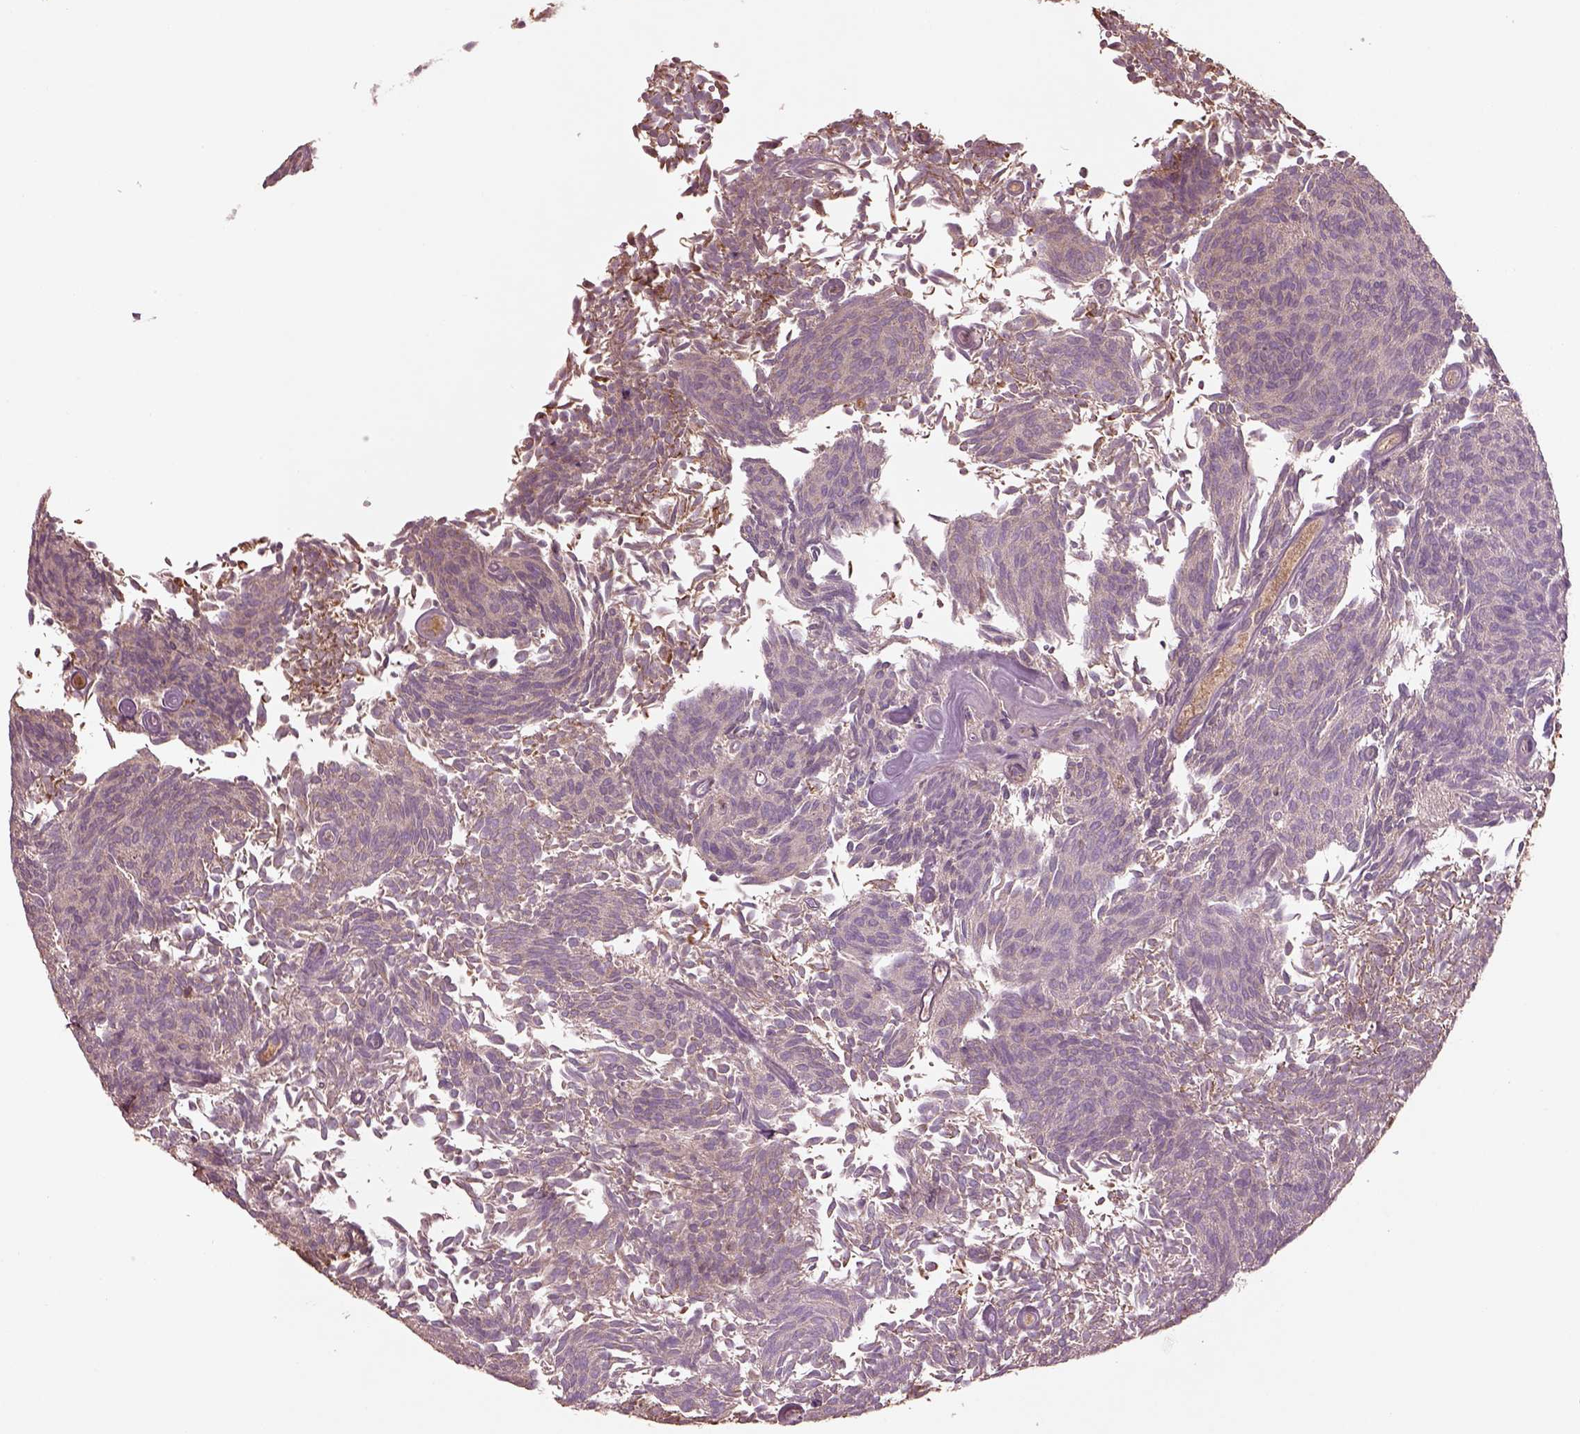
{"staining": {"intensity": "weak", "quantity": "<25%", "location": "cytoplasmic/membranous"}, "tissue": "urothelial cancer", "cell_type": "Tumor cells", "image_type": "cancer", "snomed": [{"axis": "morphology", "description": "Urothelial carcinoma, Low grade"}, {"axis": "topography", "description": "Urinary bladder"}], "caption": "DAB immunohistochemical staining of urothelial carcinoma (low-grade) demonstrates no significant positivity in tumor cells.", "gene": "TRADD", "patient": {"sex": "male", "age": 77}}